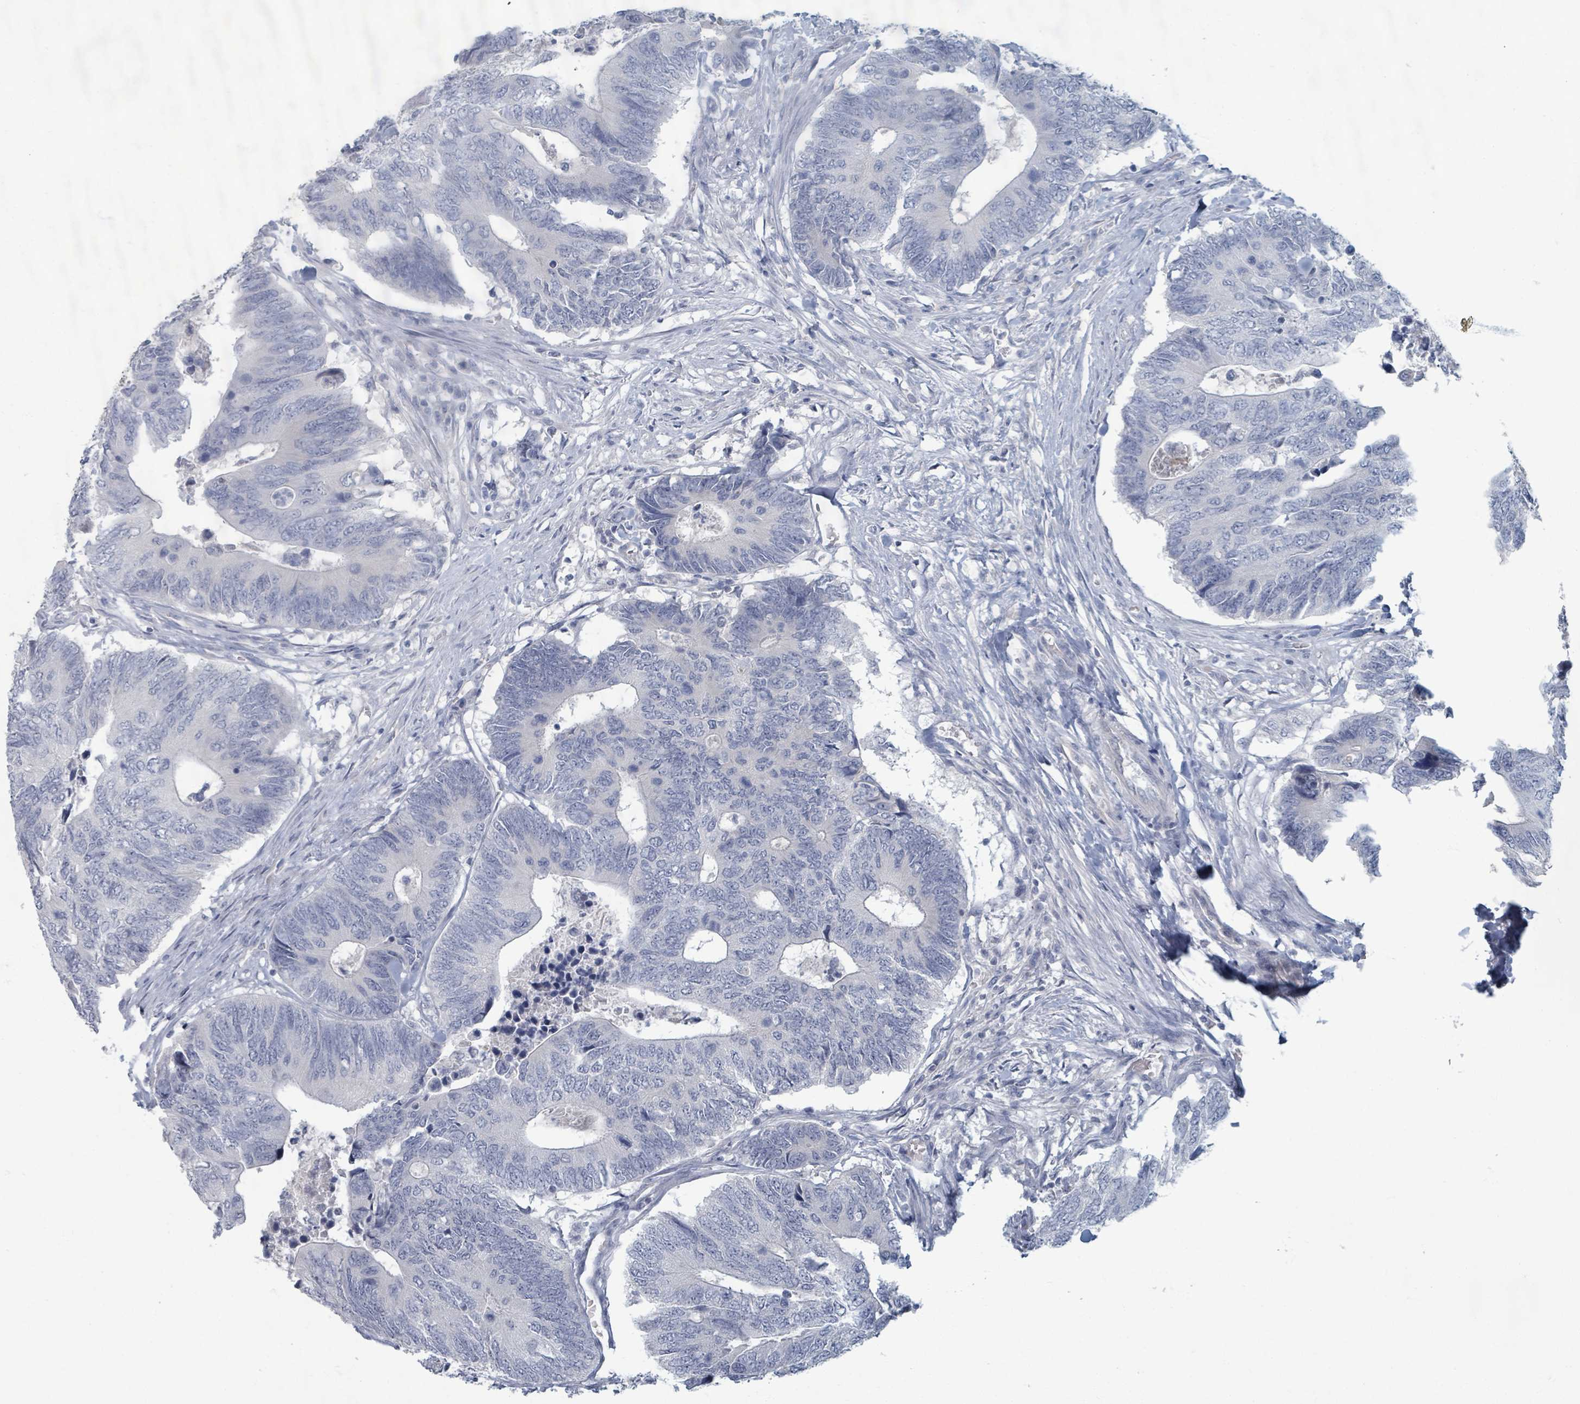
{"staining": {"intensity": "negative", "quantity": "none", "location": "none"}, "tissue": "colorectal cancer", "cell_type": "Tumor cells", "image_type": "cancer", "snomed": [{"axis": "morphology", "description": "Adenocarcinoma, NOS"}, {"axis": "topography", "description": "Colon"}], "caption": "Image shows no significant protein expression in tumor cells of colorectal cancer (adenocarcinoma).", "gene": "WNT11", "patient": {"sex": "male", "age": 87}}